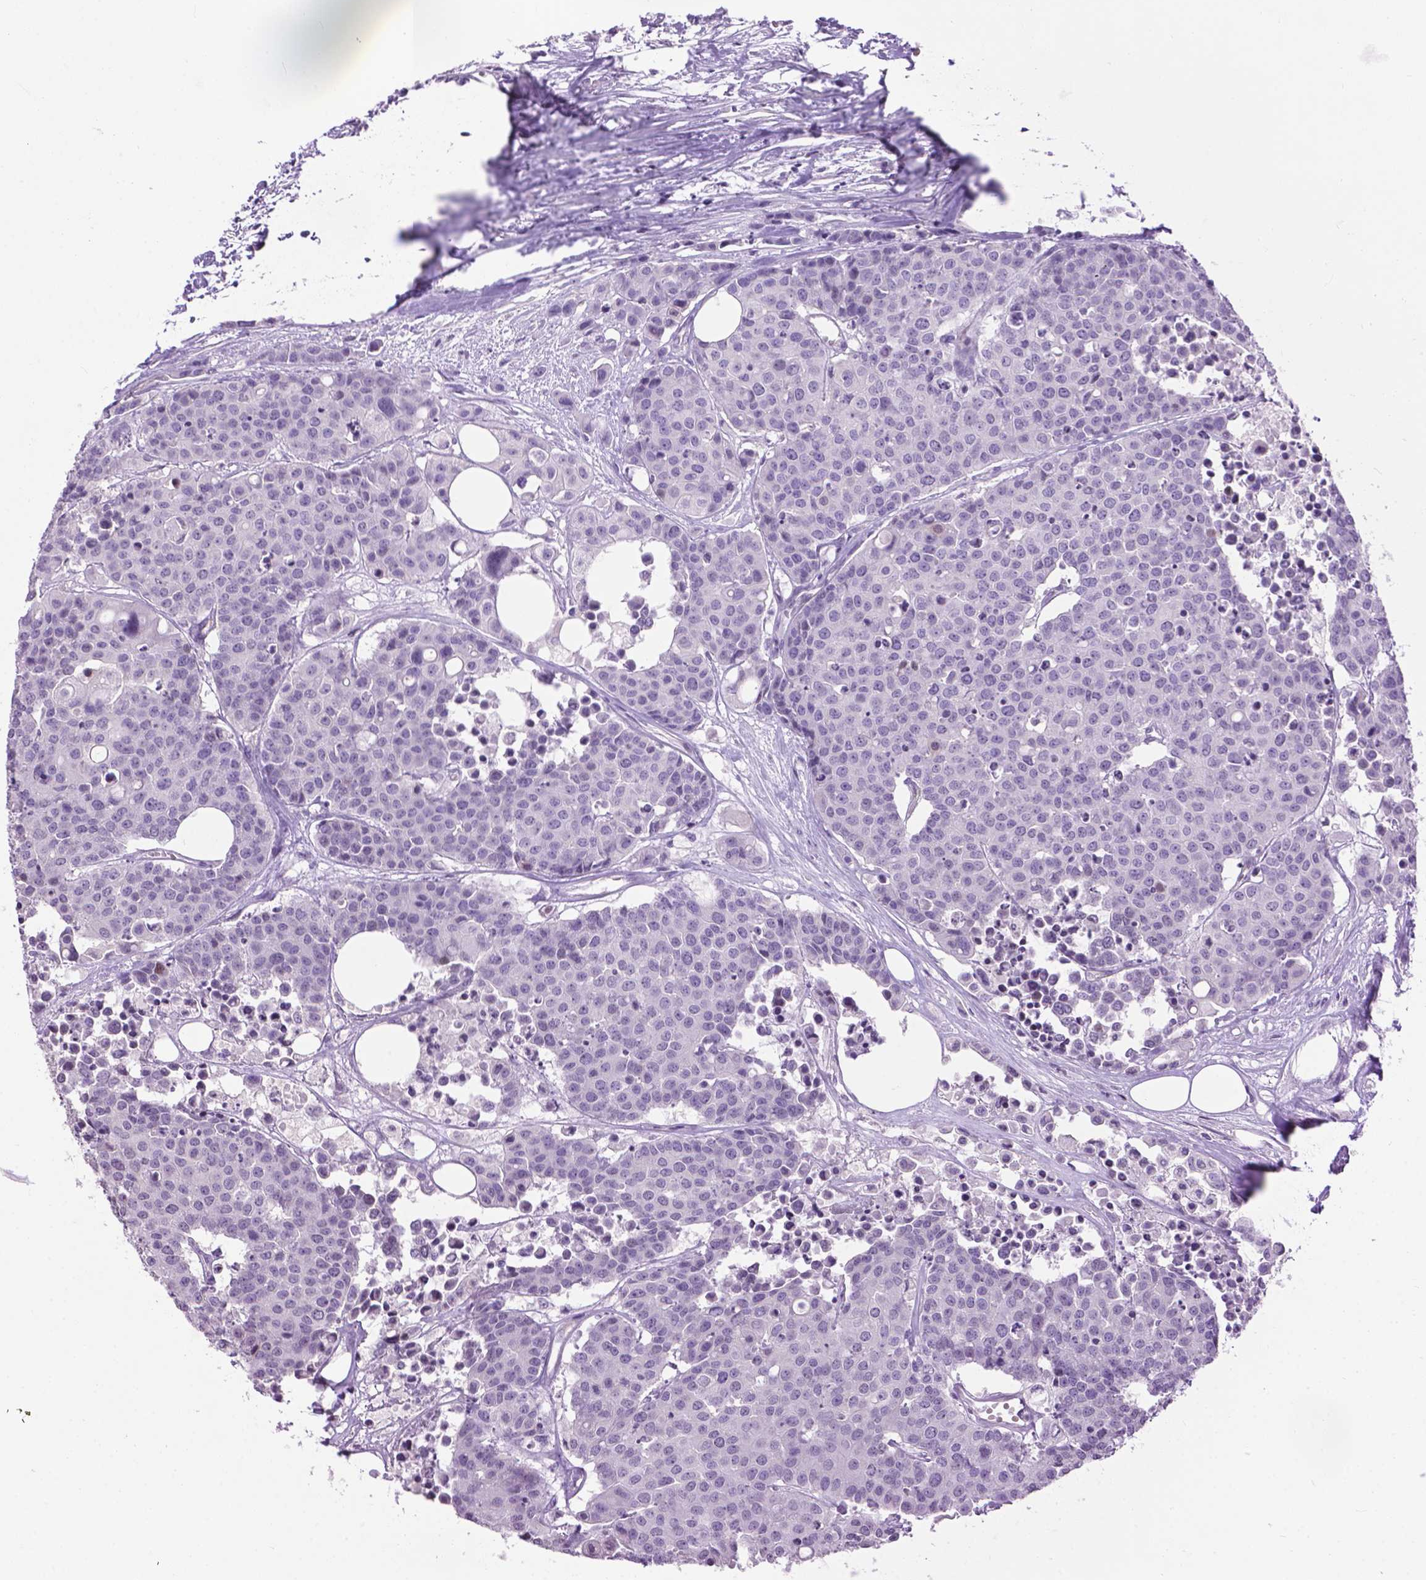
{"staining": {"intensity": "negative", "quantity": "none", "location": "none"}, "tissue": "carcinoid", "cell_type": "Tumor cells", "image_type": "cancer", "snomed": [{"axis": "morphology", "description": "Carcinoid, malignant, NOS"}, {"axis": "topography", "description": "Colon"}], "caption": "IHC histopathology image of human carcinoid (malignant) stained for a protein (brown), which shows no expression in tumor cells.", "gene": "TH", "patient": {"sex": "male", "age": 81}}